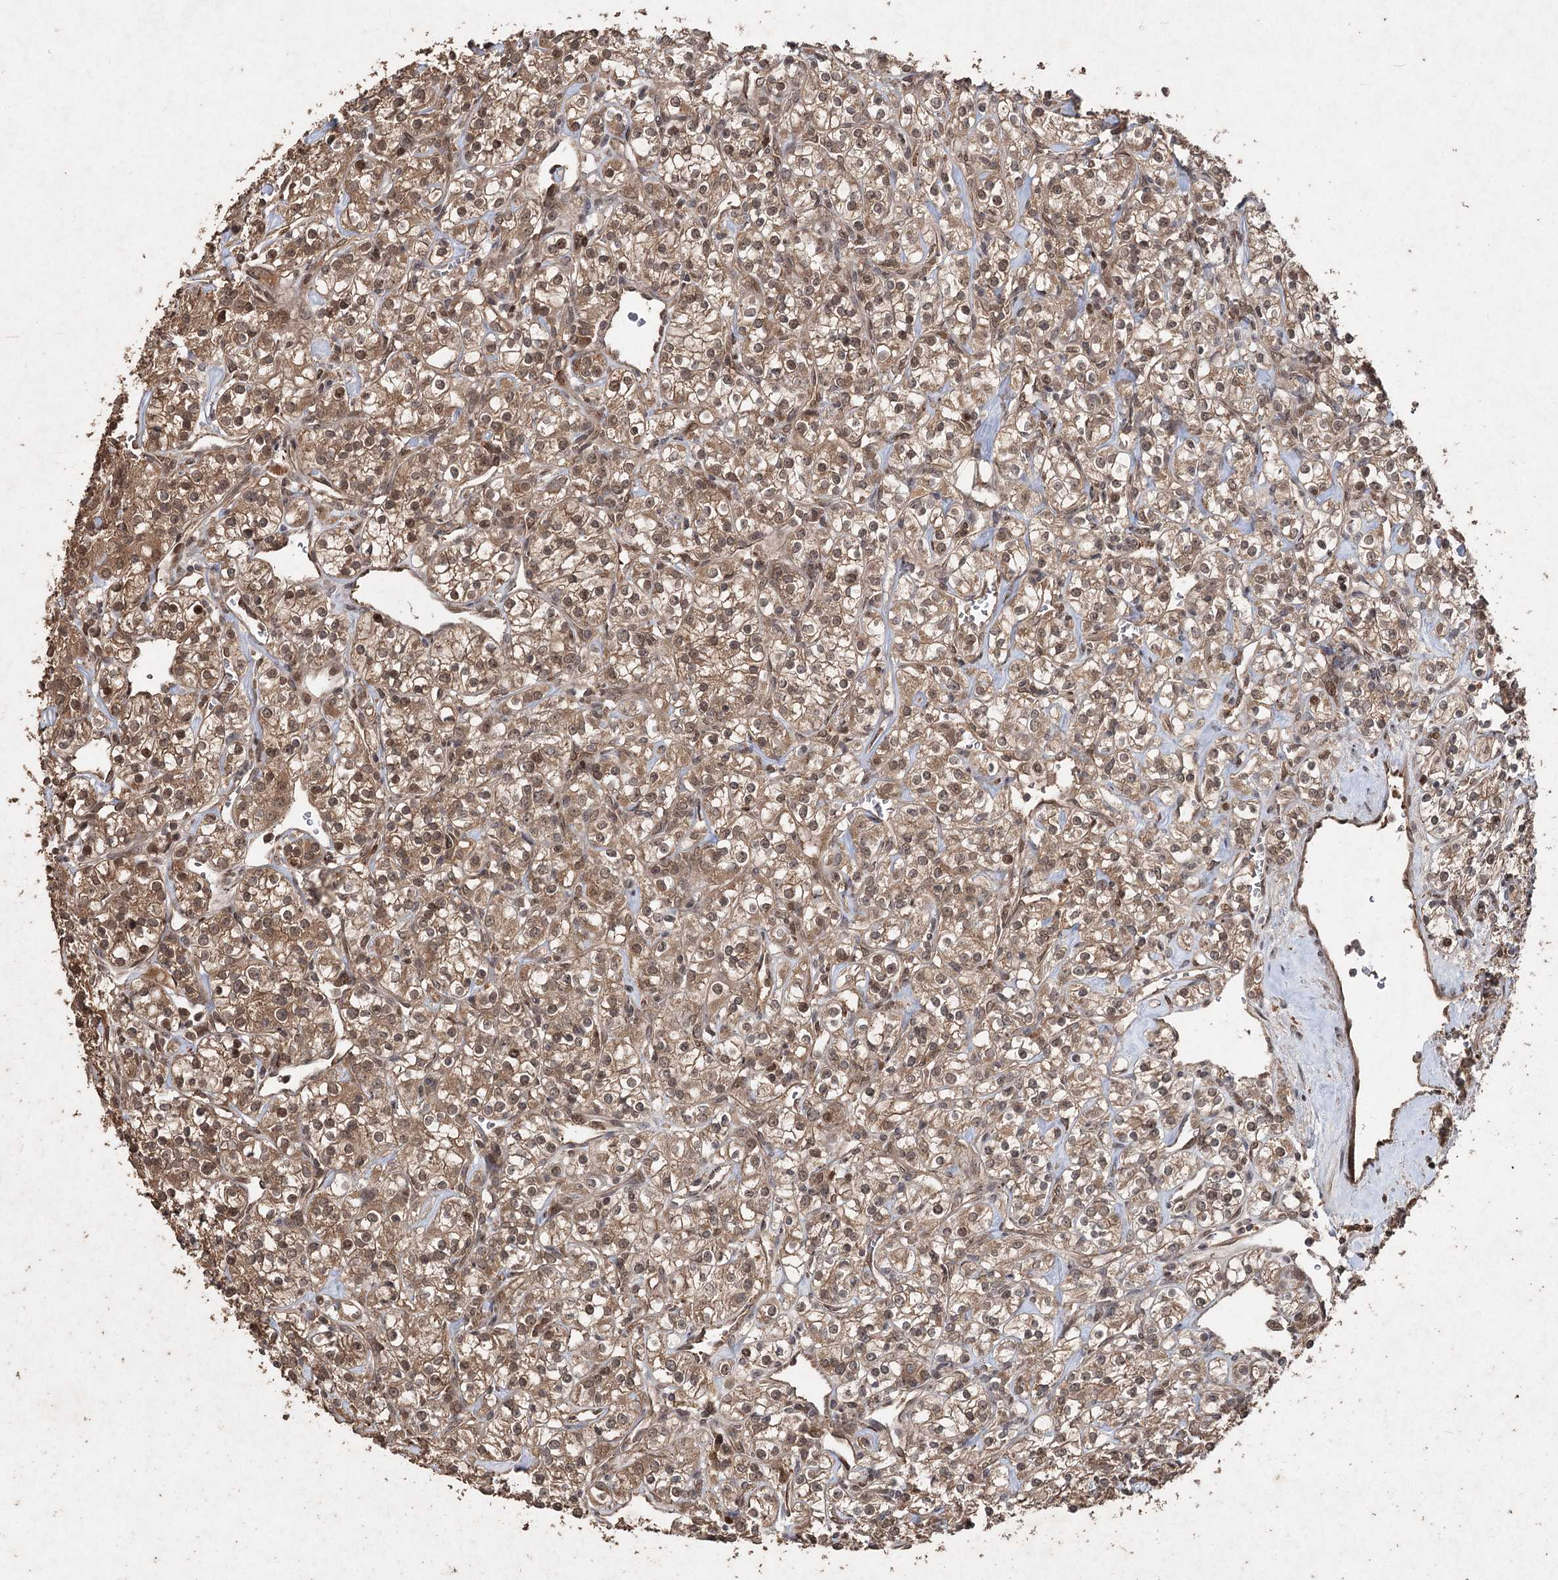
{"staining": {"intensity": "moderate", "quantity": ">75%", "location": "cytoplasmic/membranous,nuclear"}, "tissue": "renal cancer", "cell_type": "Tumor cells", "image_type": "cancer", "snomed": [{"axis": "morphology", "description": "Adenocarcinoma, NOS"}, {"axis": "topography", "description": "Kidney"}], "caption": "Protein staining of renal cancer (adenocarcinoma) tissue reveals moderate cytoplasmic/membranous and nuclear positivity in approximately >75% of tumor cells. The protein of interest is shown in brown color, while the nuclei are stained blue.", "gene": "FBXO7", "patient": {"sex": "male", "age": 77}}